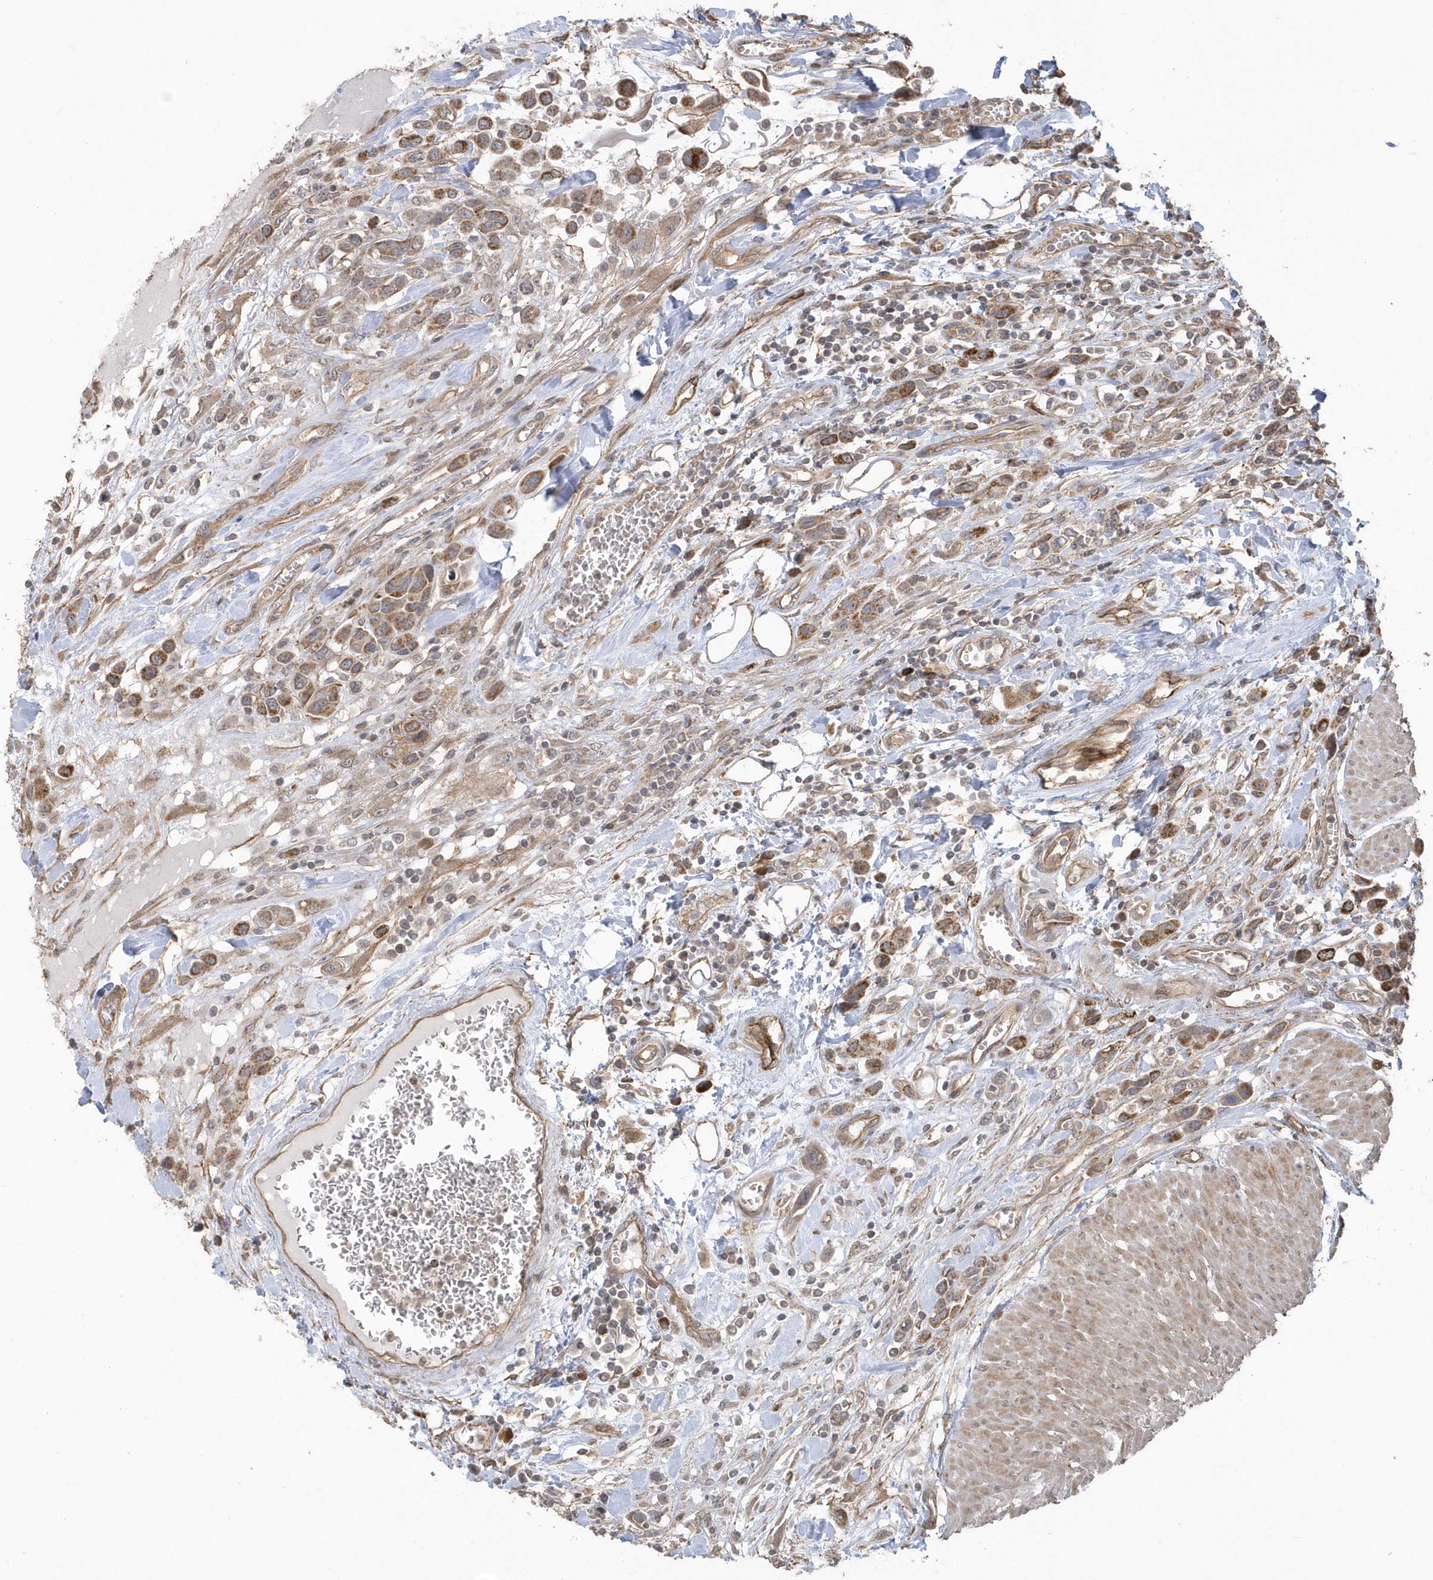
{"staining": {"intensity": "strong", "quantity": ">75%", "location": "cytoplasmic/membranous"}, "tissue": "urothelial cancer", "cell_type": "Tumor cells", "image_type": "cancer", "snomed": [{"axis": "morphology", "description": "Urothelial carcinoma, High grade"}, {"axis": "topography", "description": "Urinary bladder"}], "caption": "The micrograph shows immunohistochemical staining of urothelial carcinoma (high-grade). There is strong cytoplasmic/membranous expression is identified in about >75% of tumor cells.", "gene": "HERPUD1", "patient": {"sex": "male", "age": 50}}